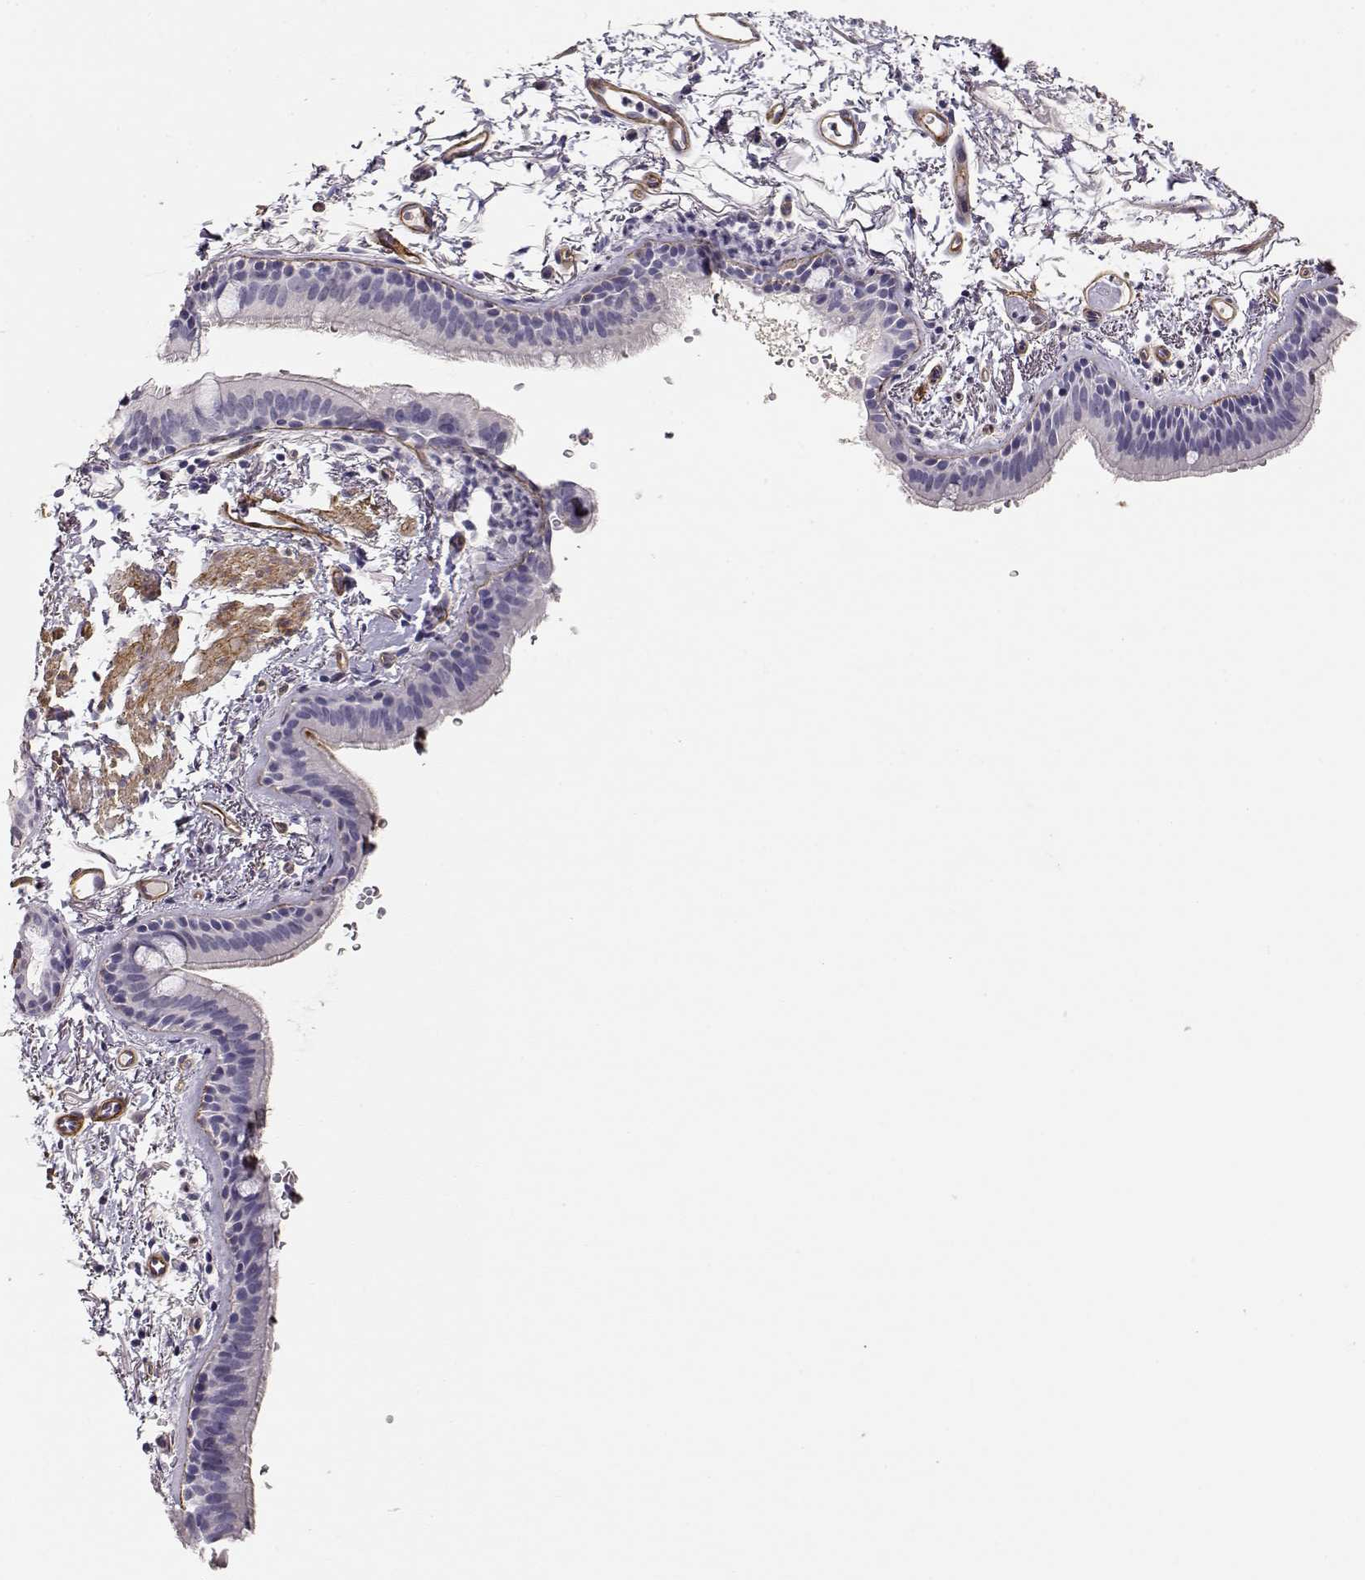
{"staining": {"intensity": "negative", "quantity": "none", "location": "none"}, "tissue": "bronchus", "cell_type": "Respiratory epithelial cells", "image_type": "normal", "snomed": [{"axis": "morphology", "description": "Normal tissue, NOS"}, {"axis": "topography", "description": "Lymph node"}, {"axis": "topography", "description": "Bronchus"}], "caption": "This is a histopathology image of IHC staining of benign bronchus, which shows no staining in respiratory epithelial cells.", "gene": "LAMC1", "patient": {"sex": "female", "age": 70}}